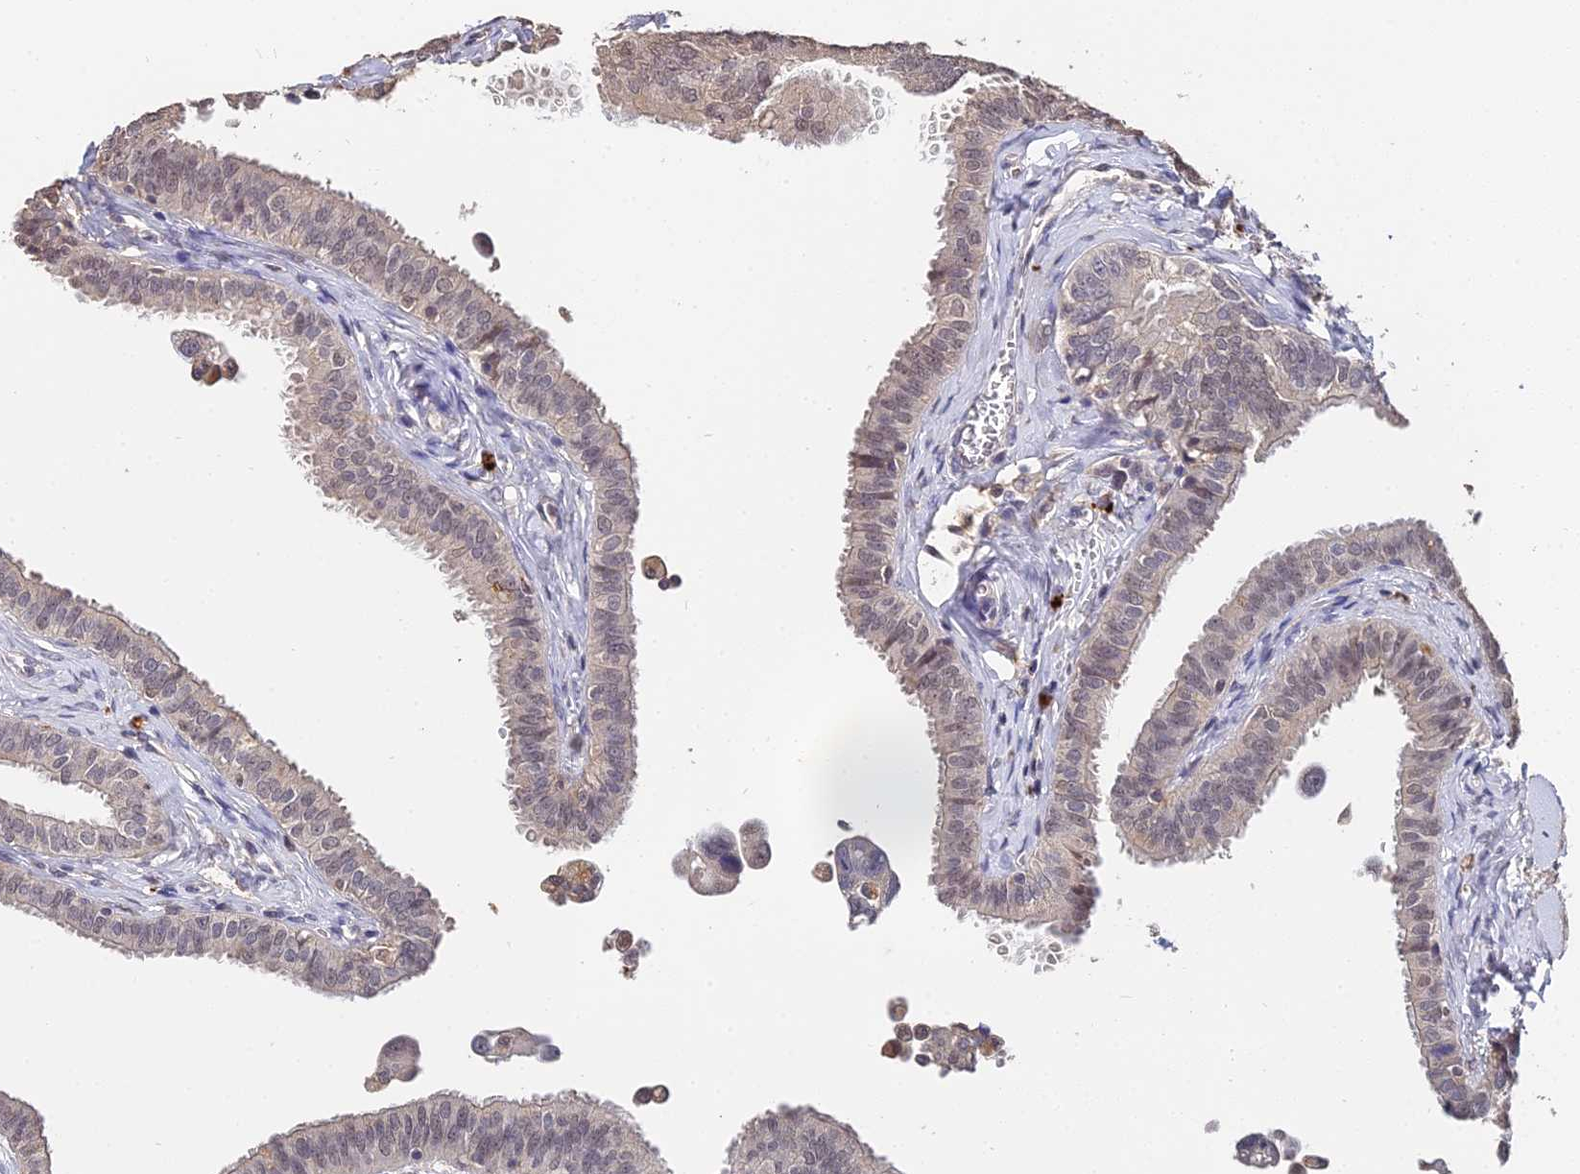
{"staining": {"intensity": "weak", "quantity": ">75%", "location": "nuclear"}, "tissue": "fallopian tube", "cell_type": "Glandular cells", "image_type": "normal", "snomed": [{"axis": "morphology", "description": "Normal tissue, NOS"}, {"axis": "morphology", "description": "Carcinoma, NOS"}, {"axis": "topography", "description": "Fallopian tube"}, {"axis": "topography", "description": "Ovary"}], "caption": "Immunohistochemistry (IHC) photomicrograph of unremarkable fallopian tube: fallopian tube stained using immunohistochemistry (IHC) displays low levels of weak protein expression localized specifically in the nuclear of glandular cells, appearing as a nuclear brown color.", "gene": "LSM5", "patient": {"sex": "female", "age": 59}}